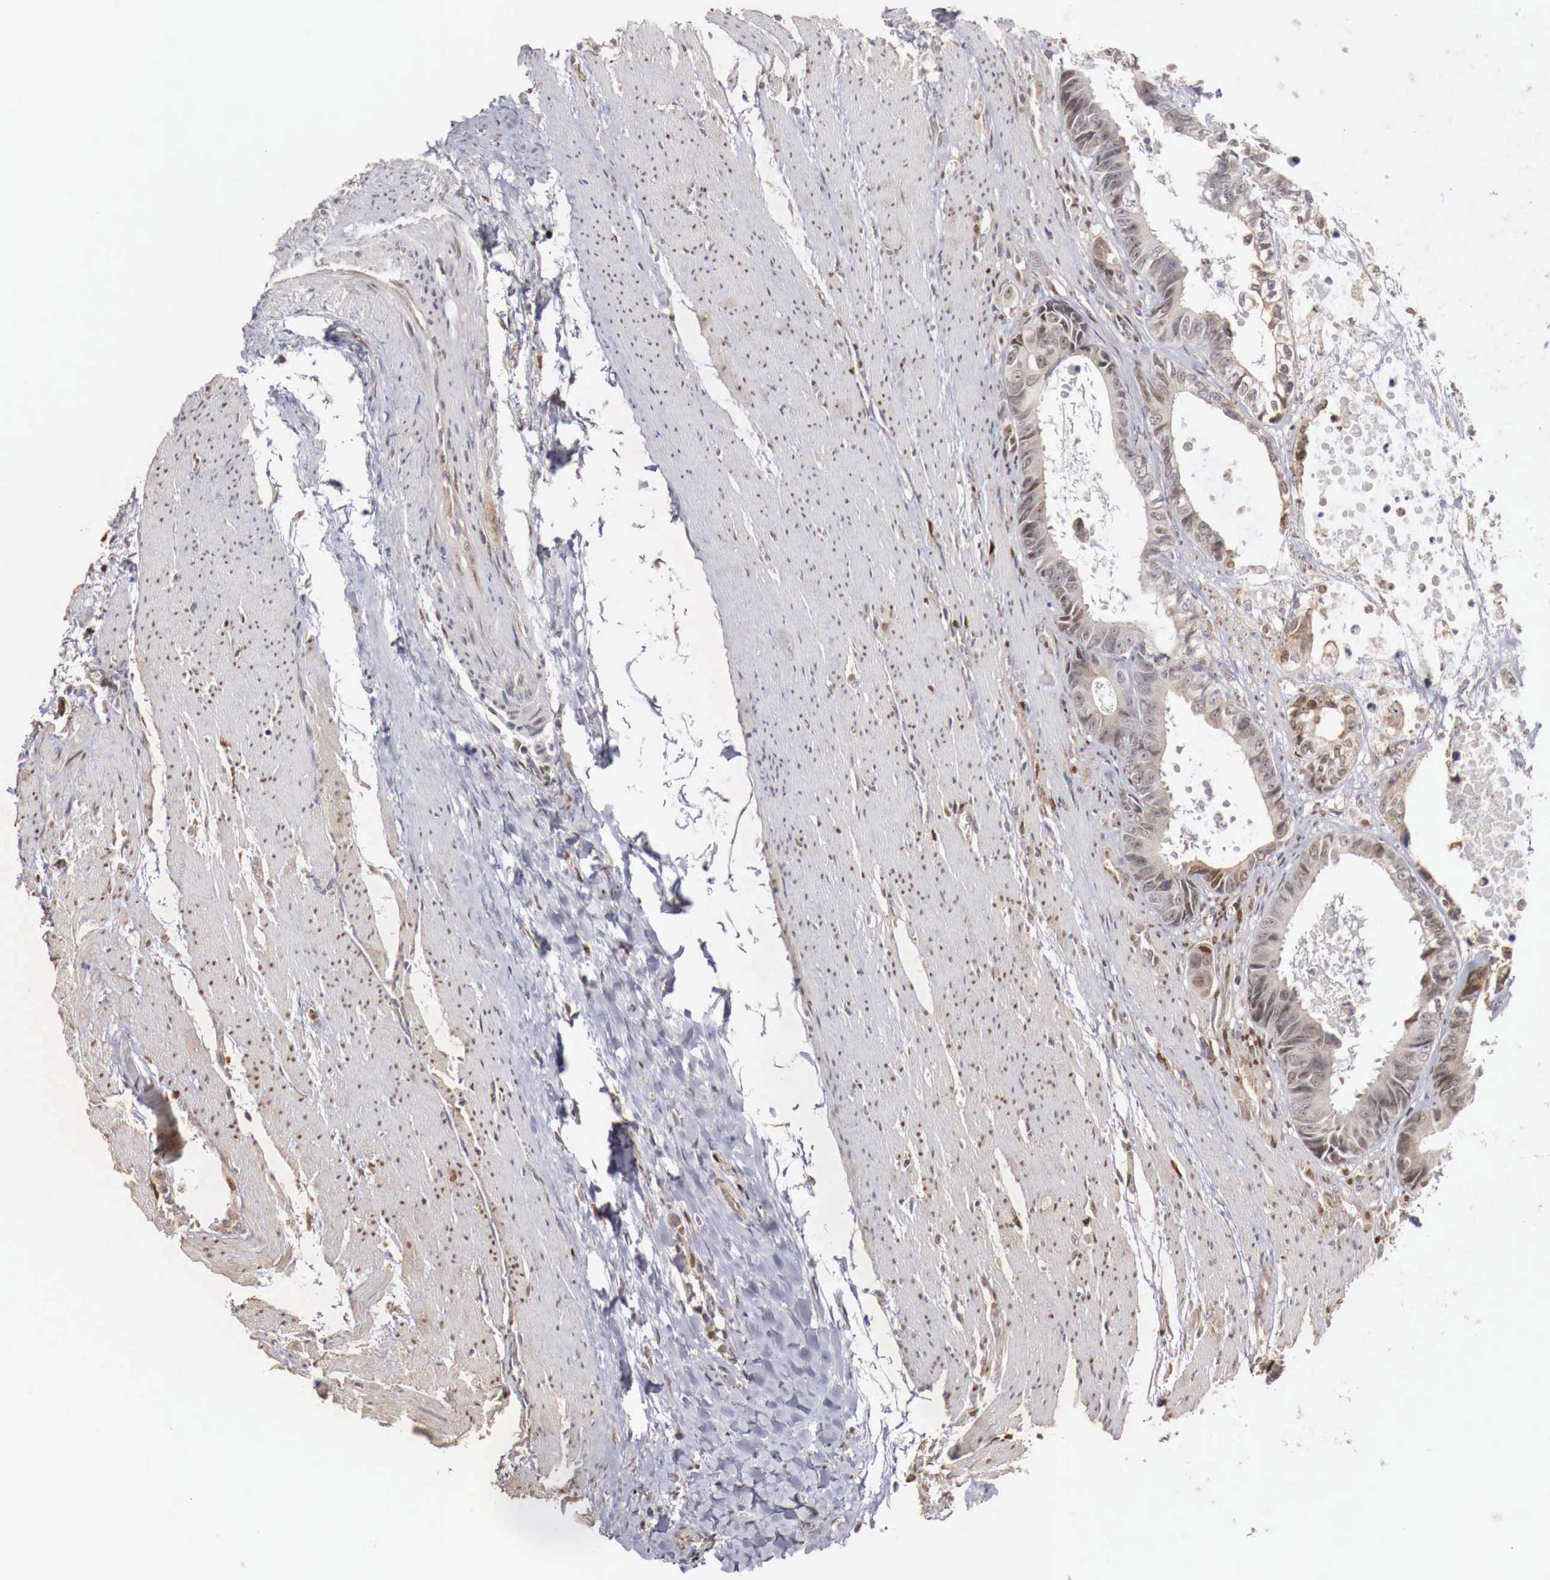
{"staining": {"intensity": "negative", "quantity": "none", "location": "none"}, "tissue": "colorectal cancer", "cell_type": "Tumor cells", "image_type": "cancer", "snomed": [{"axis": "morphology", "description": "Adenocarcinoma, NOS"}, {"axis": "topography", "description": "Rectum"}], "caption": "Micrograph shows no protein expression in tumor cells of colorectal cancer (adenocarcinoma) tissue.", "gene": "KHDRBS2", "patient": {"sex": "female", "age": 98}}